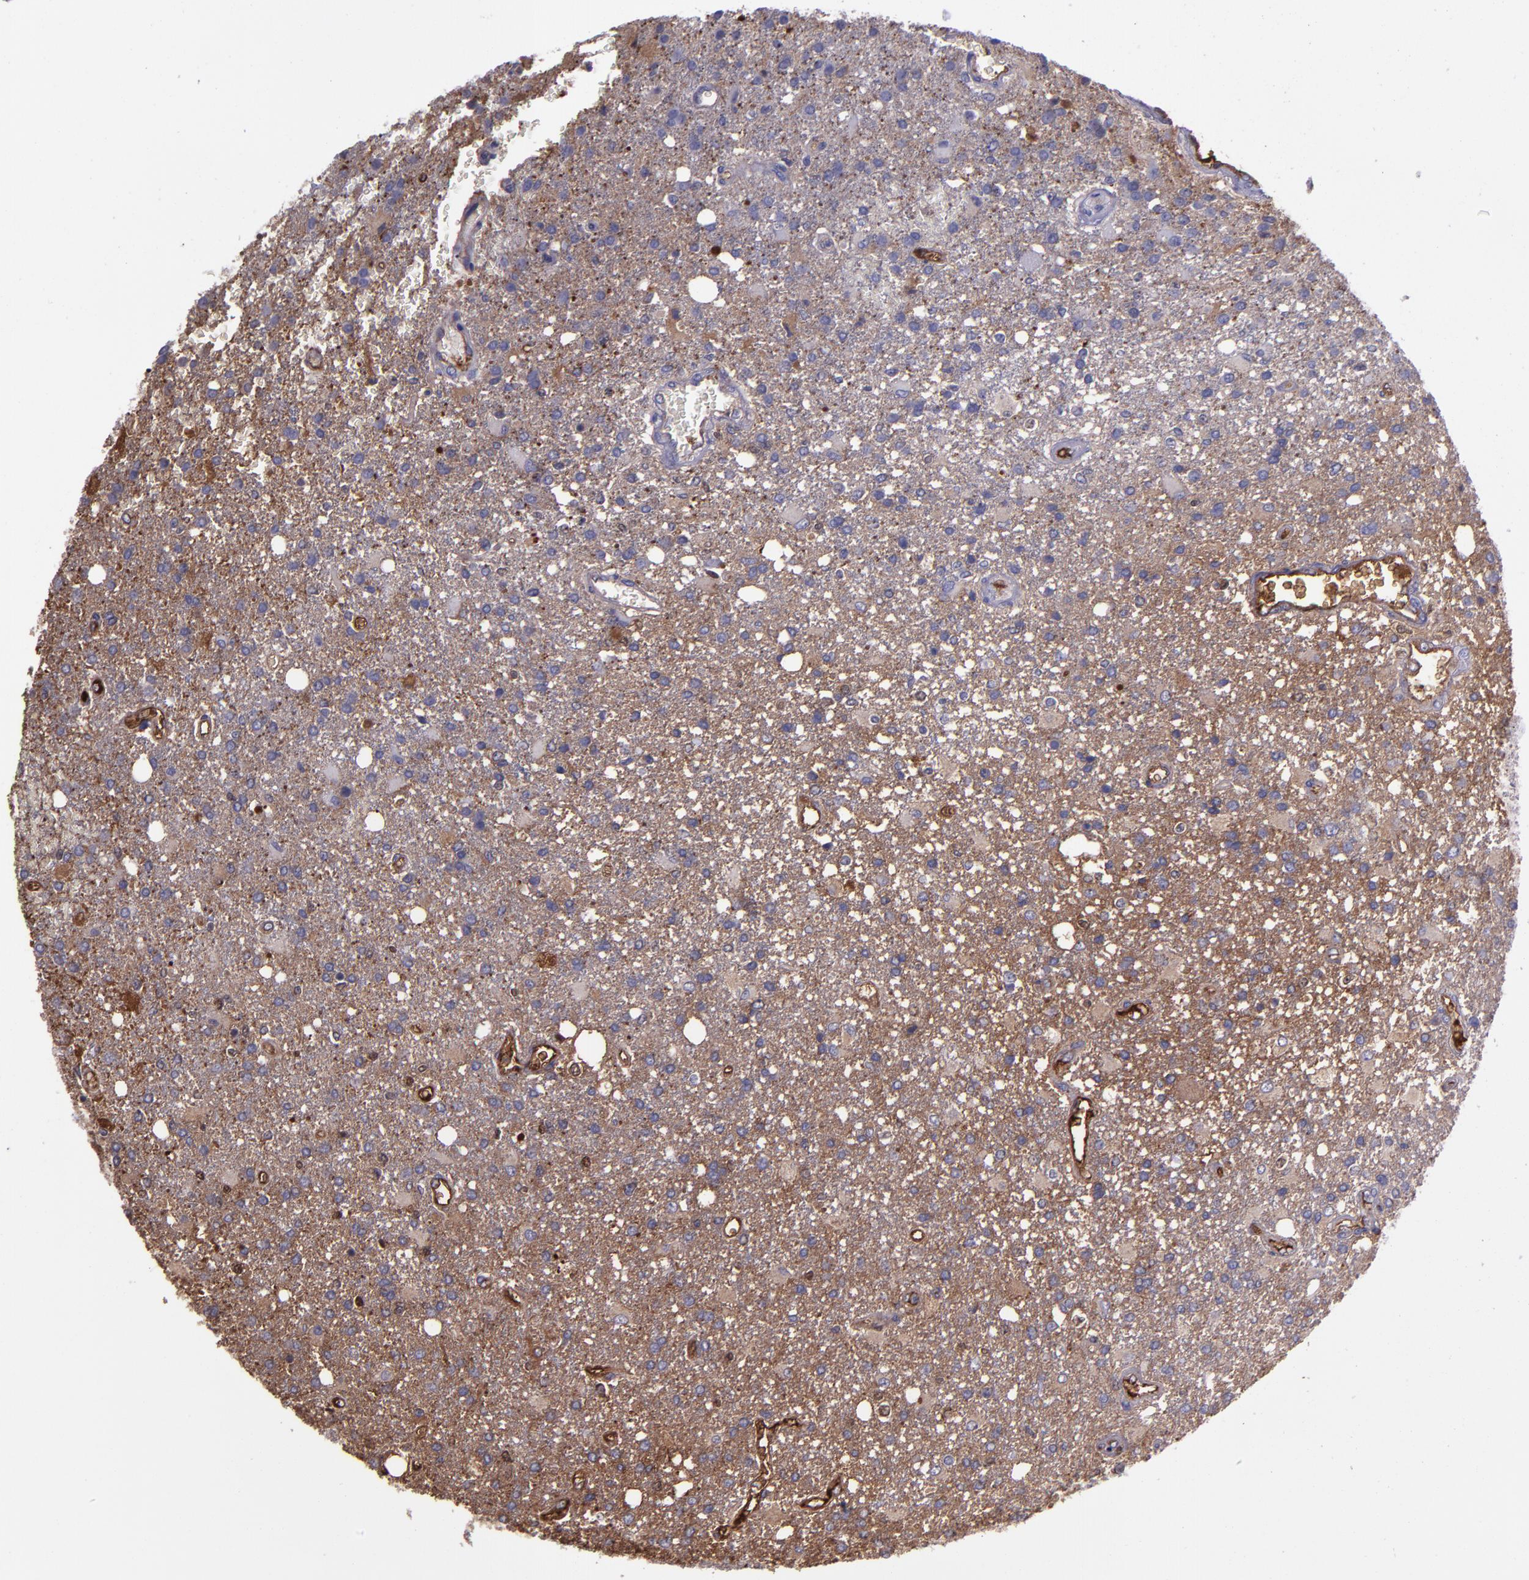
{"staining": {"intensity": "negative", "quantity": "none", "location": "none"}, "tissue": "glioma", "cell_type": "Tumor cells", "image_type": "cancer", "snomed": [{"axis": "morphology", "description": "Glioma, malignant, High grade"}, {"axis": "topography", "description": "Cerebral cortex"}], "caption": "This is an immunohistochemistry (IHC) photomicrograph of glioma. There is no positivity in tumor cells.", "gene": "A2M", "patient": {"sex": "male", "age": 79}}